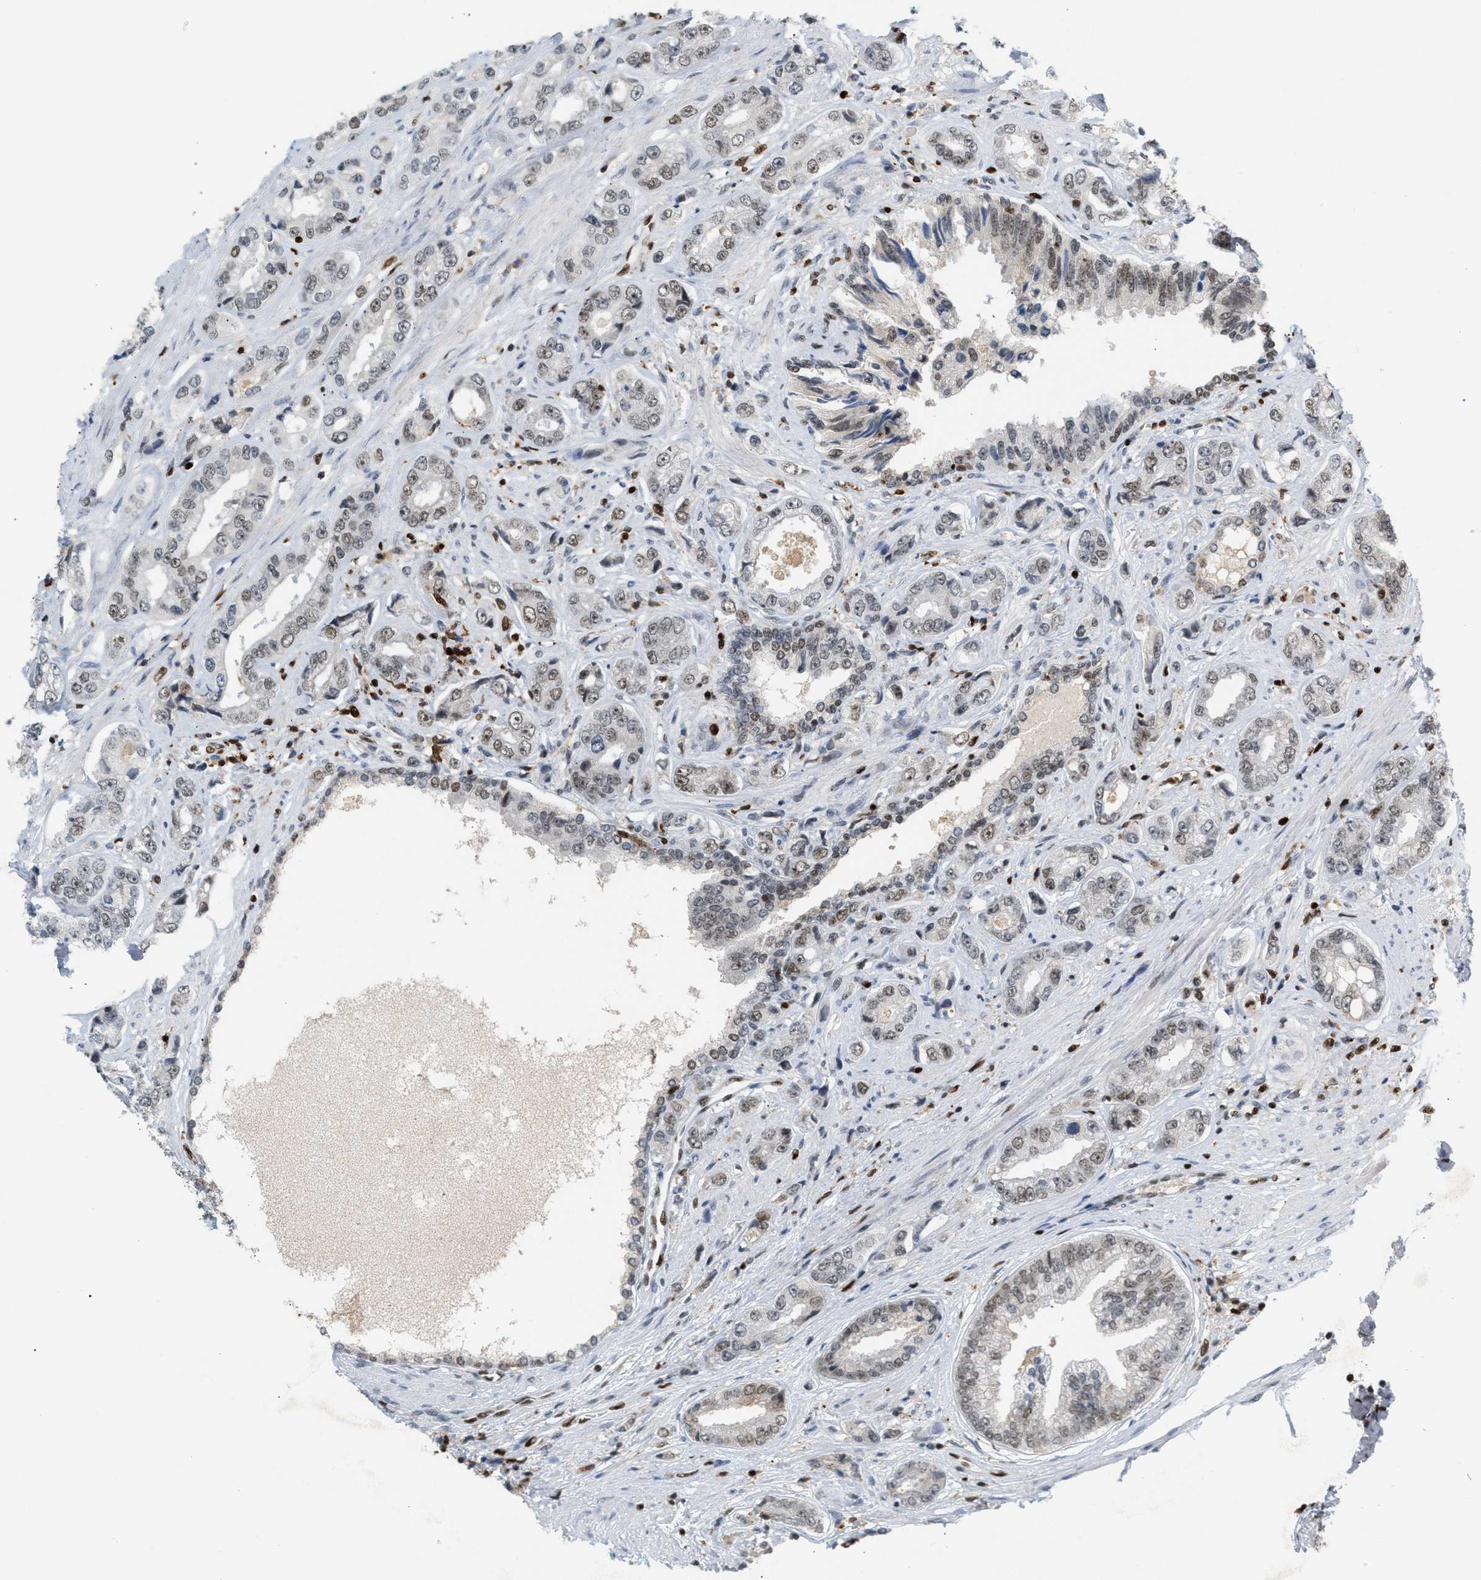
{"staining": {"intensity": "weak", "quantity": "<25%", "location": "nuclear"}, "tissue": "prostate cancer", "cell_type": "Tumor cells", "image_type": "cancer", "snomed": [{"axis": "morphology", "description": "Adenocarcinoma, High grade"}, {"axis": "topography", "description": "Prostate"}], "caption": "Tumor cells are negative for brown protein staining in adenocarcinoma (high-grade) (prostate).", "gene": "RNASEK-C17orf49", "patient": {"sex": "male", "age": 61}}